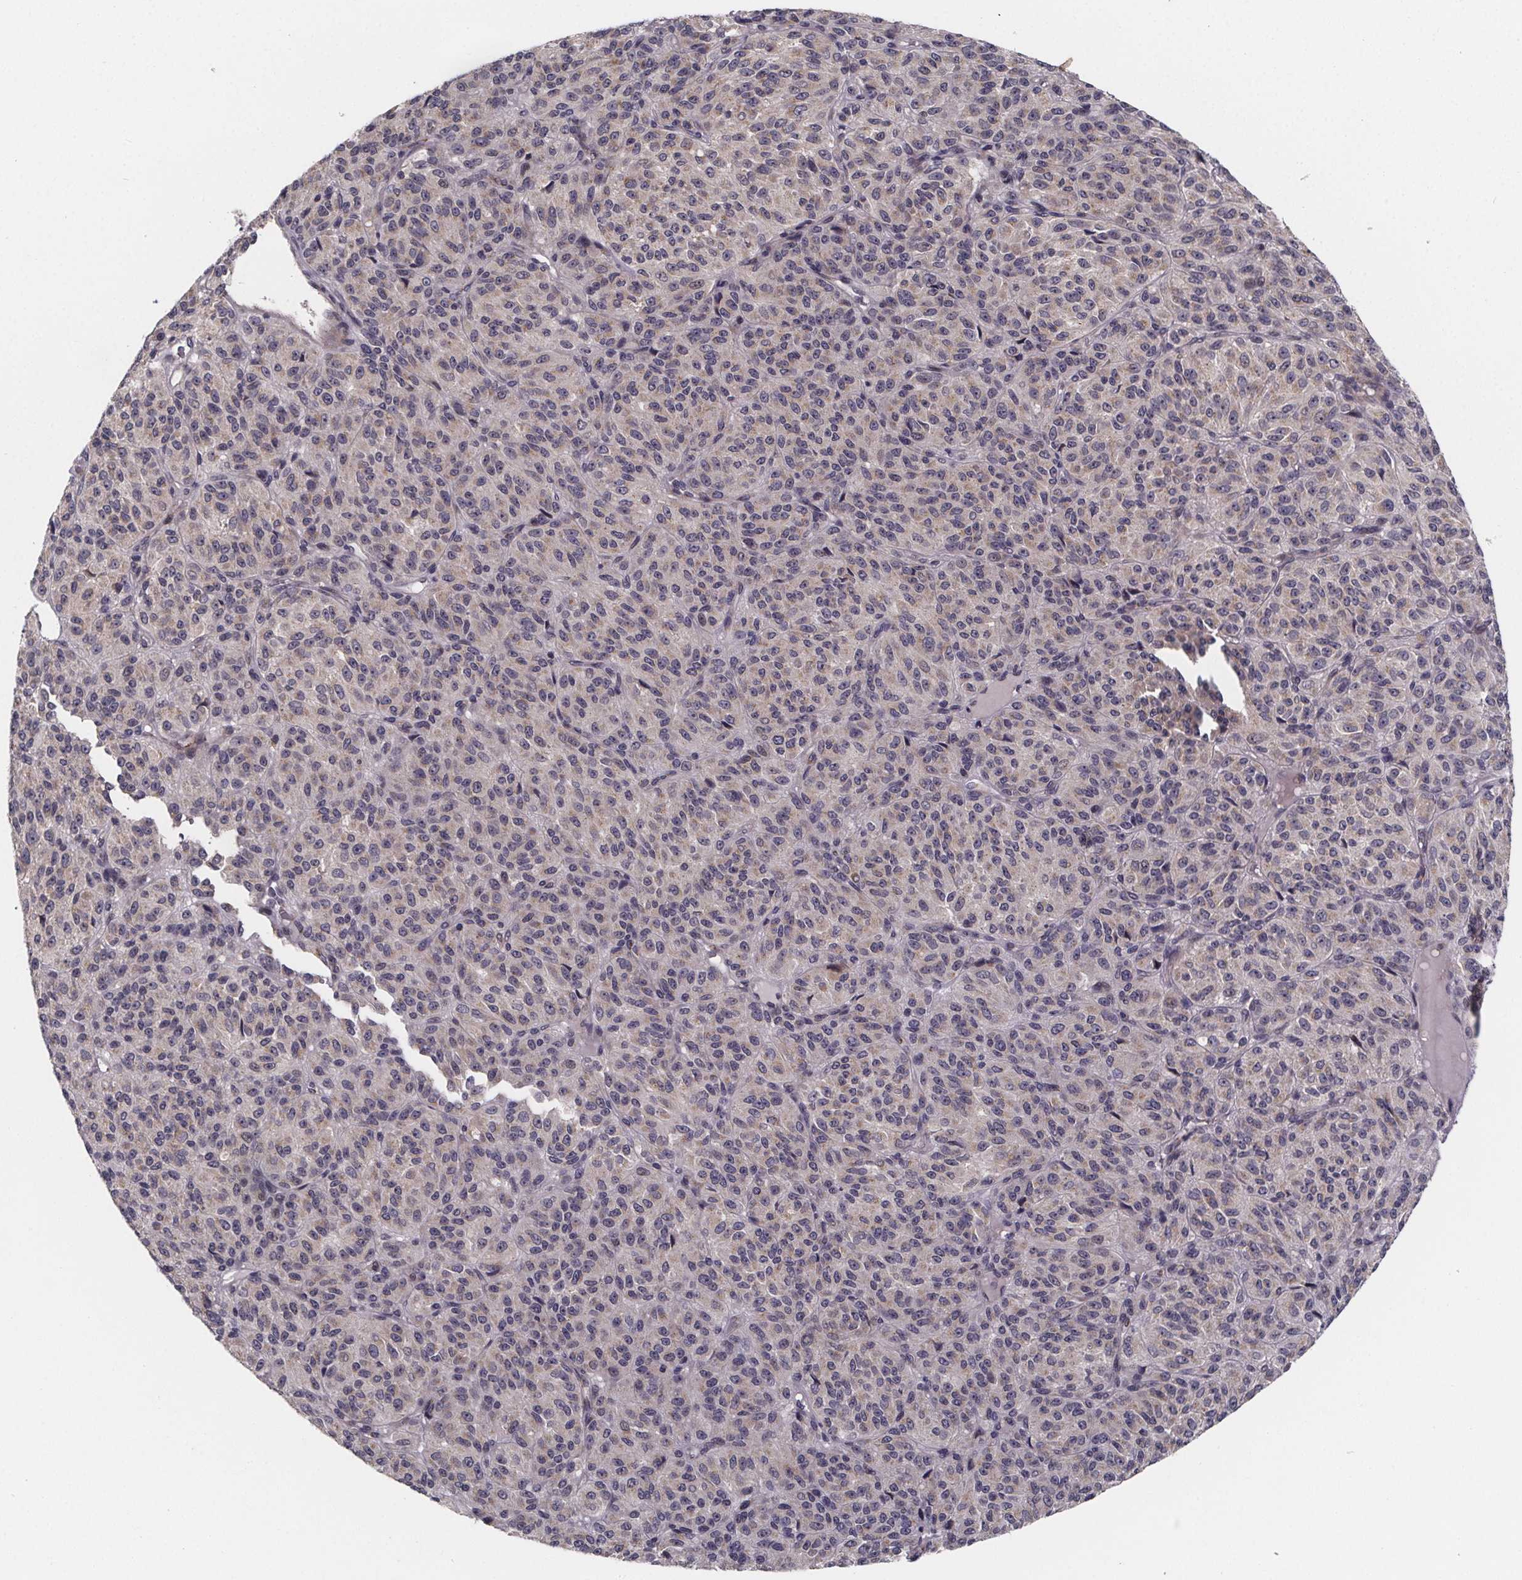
{"staining": {"intensity": "negative", "quantity": "none", "location": "none"}, "tissue": "melanoma", "cell_type": "Tumor cells", "image_type": "cancer", "snomed": [{"axis": "morphology", "description": "Malignant melanoma, Metastatic site"}, {"axis": "topography", "description": "Brain"}], "caption": "Immunohistochemical staining of malignant melanoma (metastatic site) exhibits no significant expression in tumor cells.", "gene": "NDST1", "patient": {"sex": "female", "age": 56}}